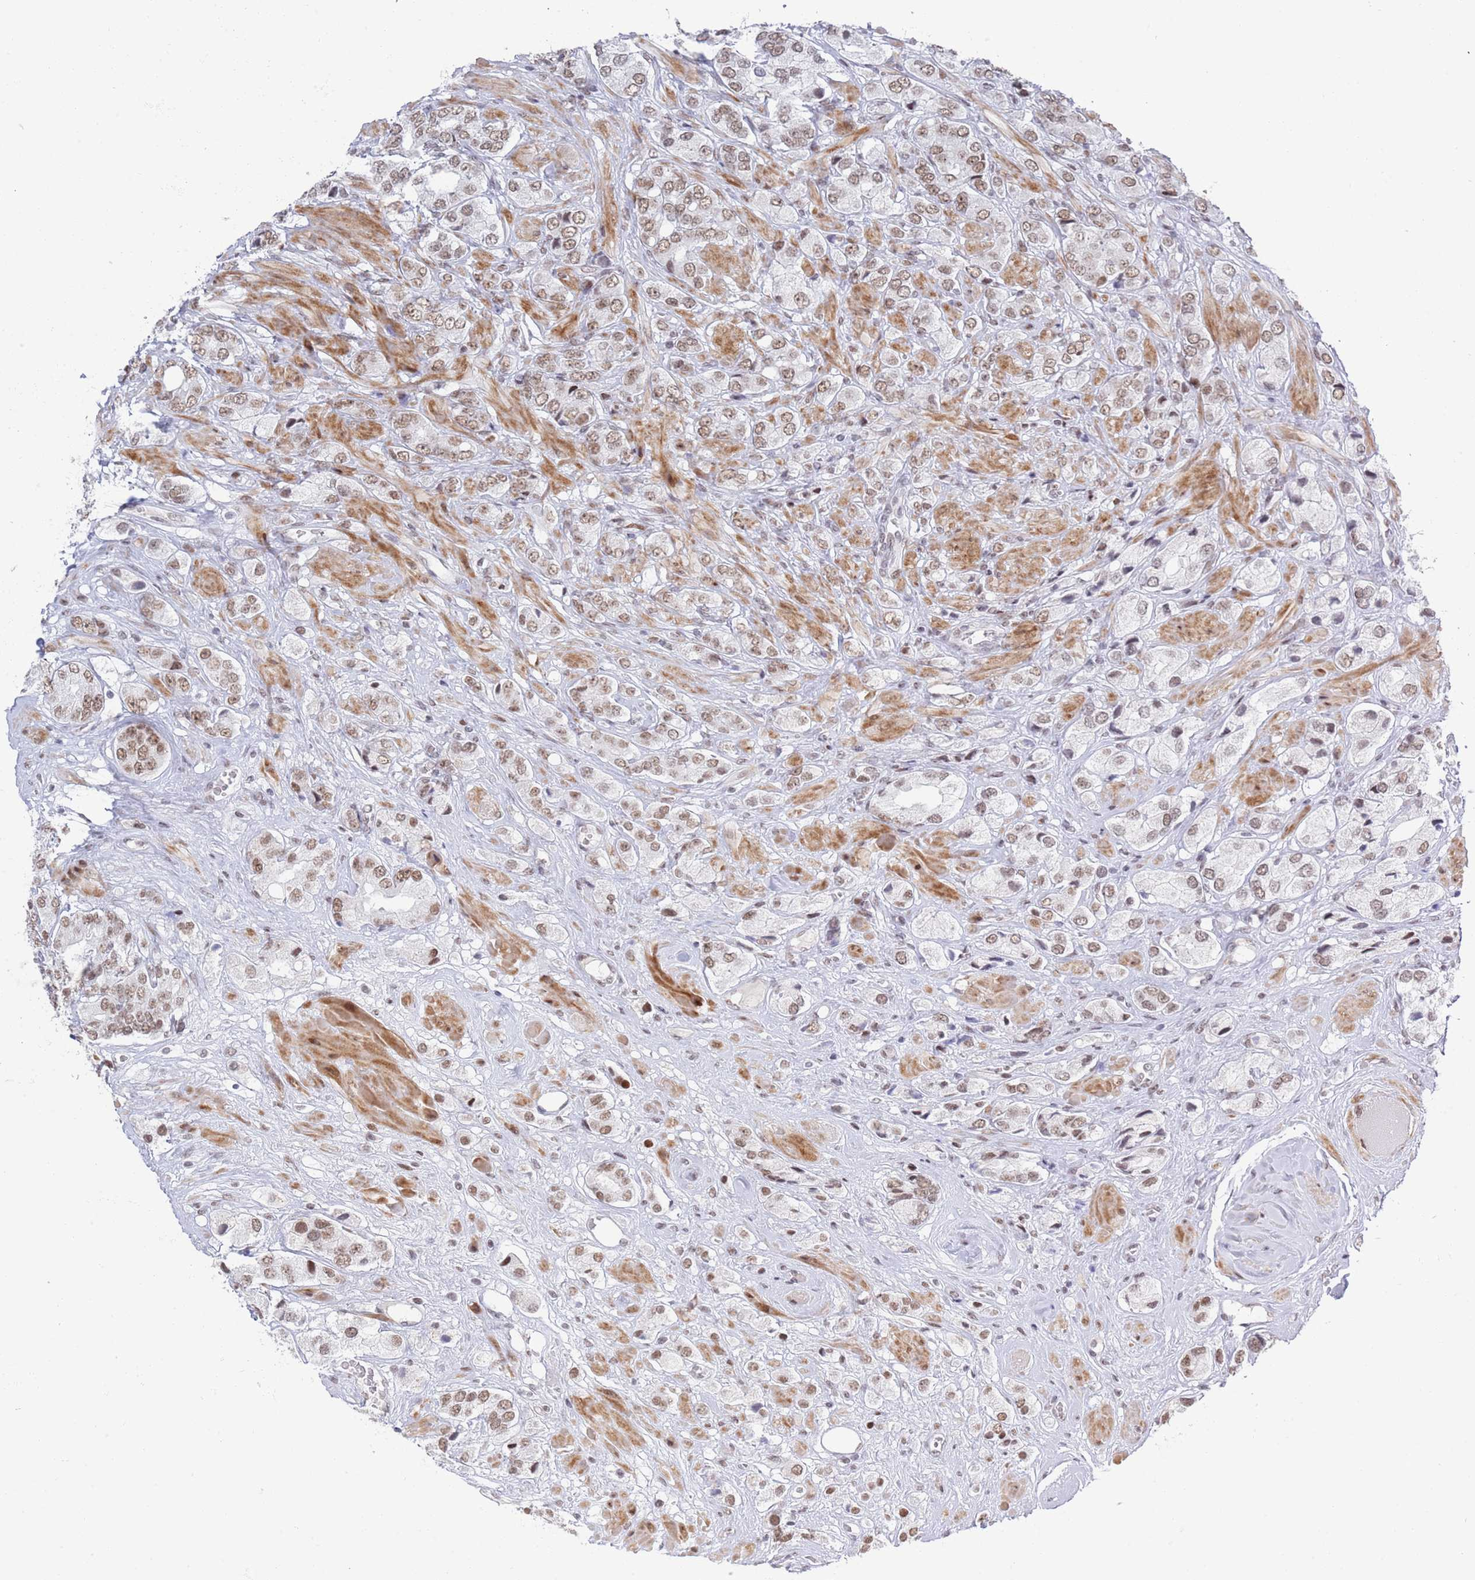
{"staining": {"intensity": "moderate", "quantity": "25%-75%", "location": "nuclear"}, "tissue": "prostate cancer", "cell_type": "Tumor cells", "image_type": "cancer", "snomed": [{"axis": "morphology", "description": "Adenocarcinoma, High grade"}, {"axis": "topography", "description": "Prostate and seminal vesicle, NOS"}], "caption": "High-grade adenocarcinoma (prostate) stained with immunohistochemistry (IHC) reveals moderate nuclear positivity in about 25%-75% of tumor cells. The protein of interest is shown in brown color, while the nuclei are stained blue.", "gene": "ZNF382", "patient": {"sex": "male", "age": 64}}